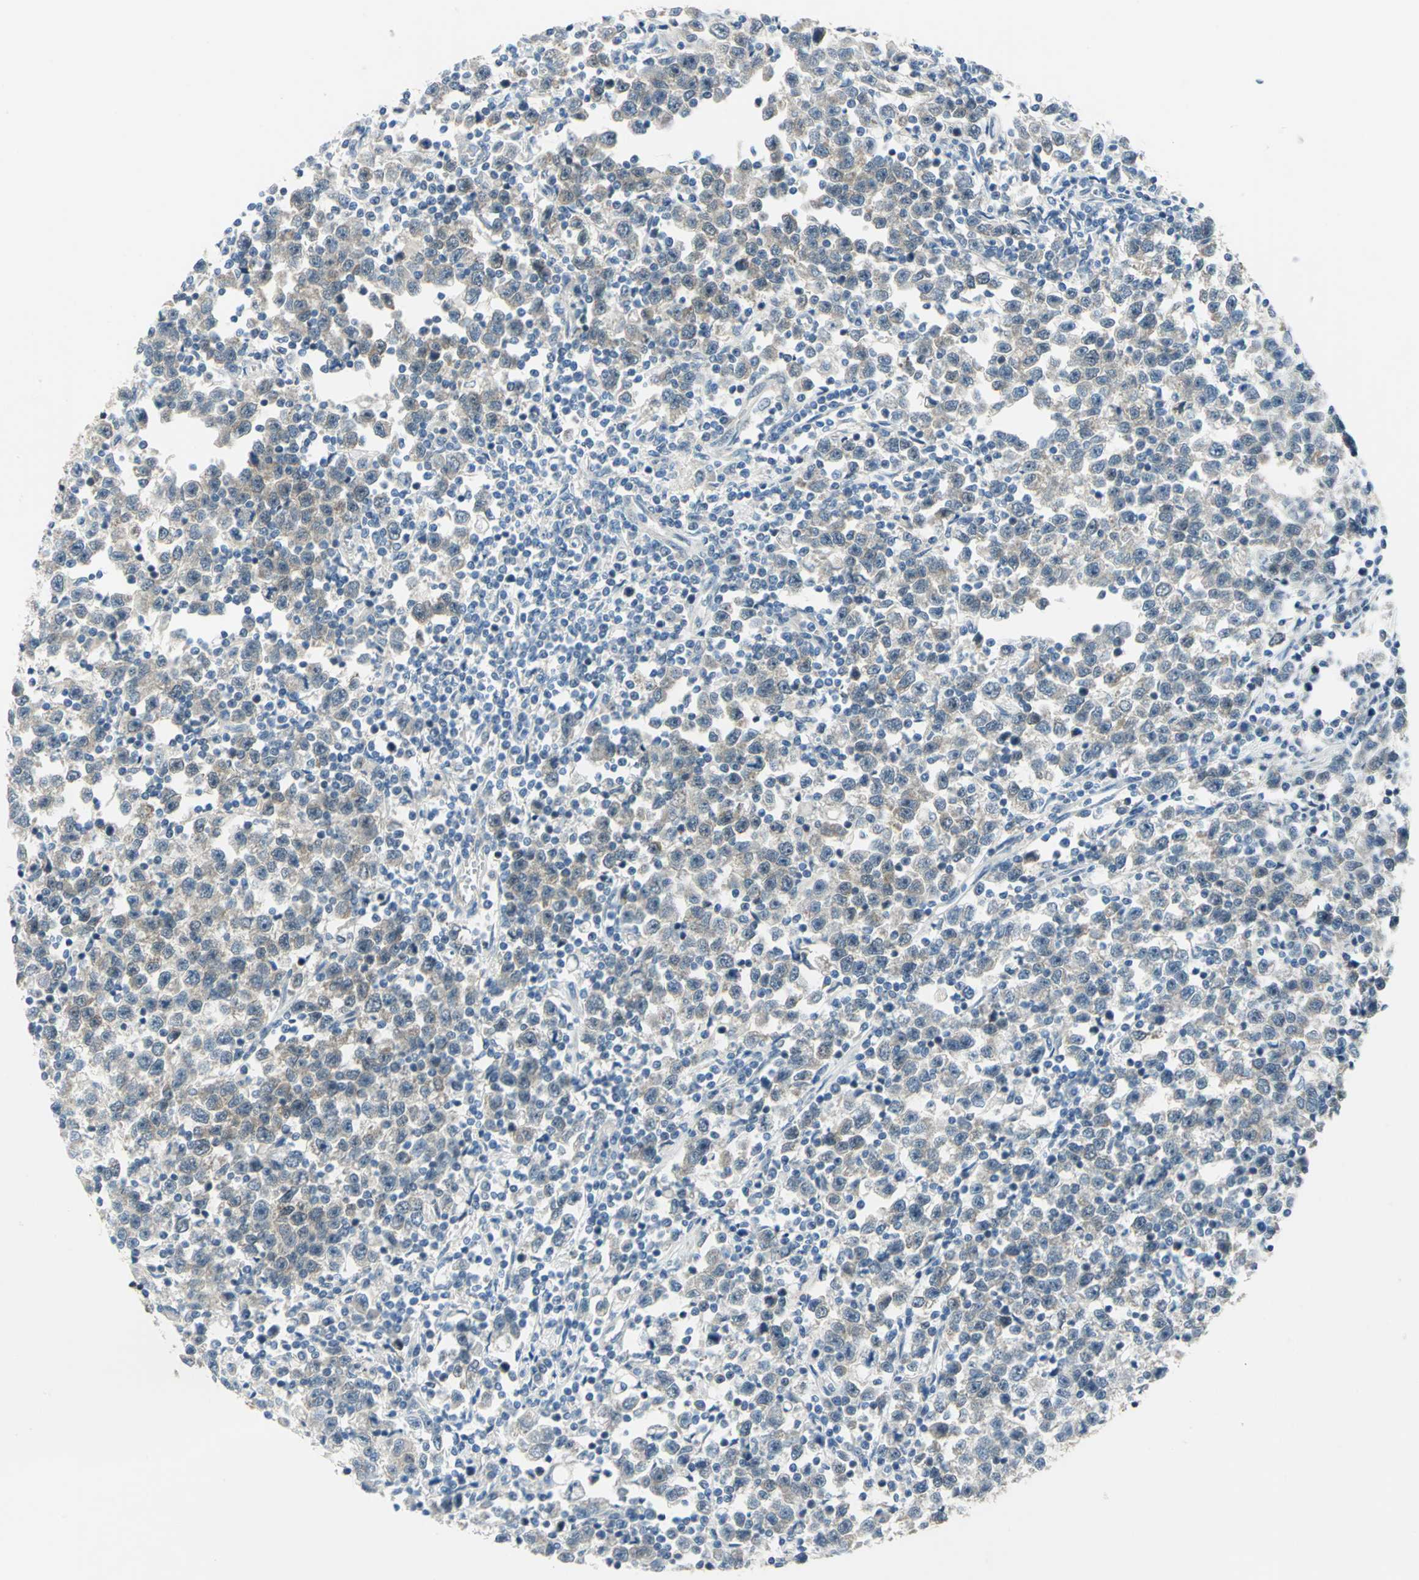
{"staining": {"intensity": "moderate", "quantity": ">75%", "location": "cytoplasmic/membranous,nuclear"}, "tissue": "testis cancer", "cell_type": "Tumor cells", "image_type": "cancer", "snomed": [{"axis": "morphology", "description": "Seminoma, NOS"}, {"axis": "topography", "description": "Testis"}], "caption": "Testis seminoma stained for a protein demonstrates moderate cytoplasmic/membranous and nuclear positivity in tumor cells.", "gene": "PIN1", "patient": {"sex": "male", "age": 43}}